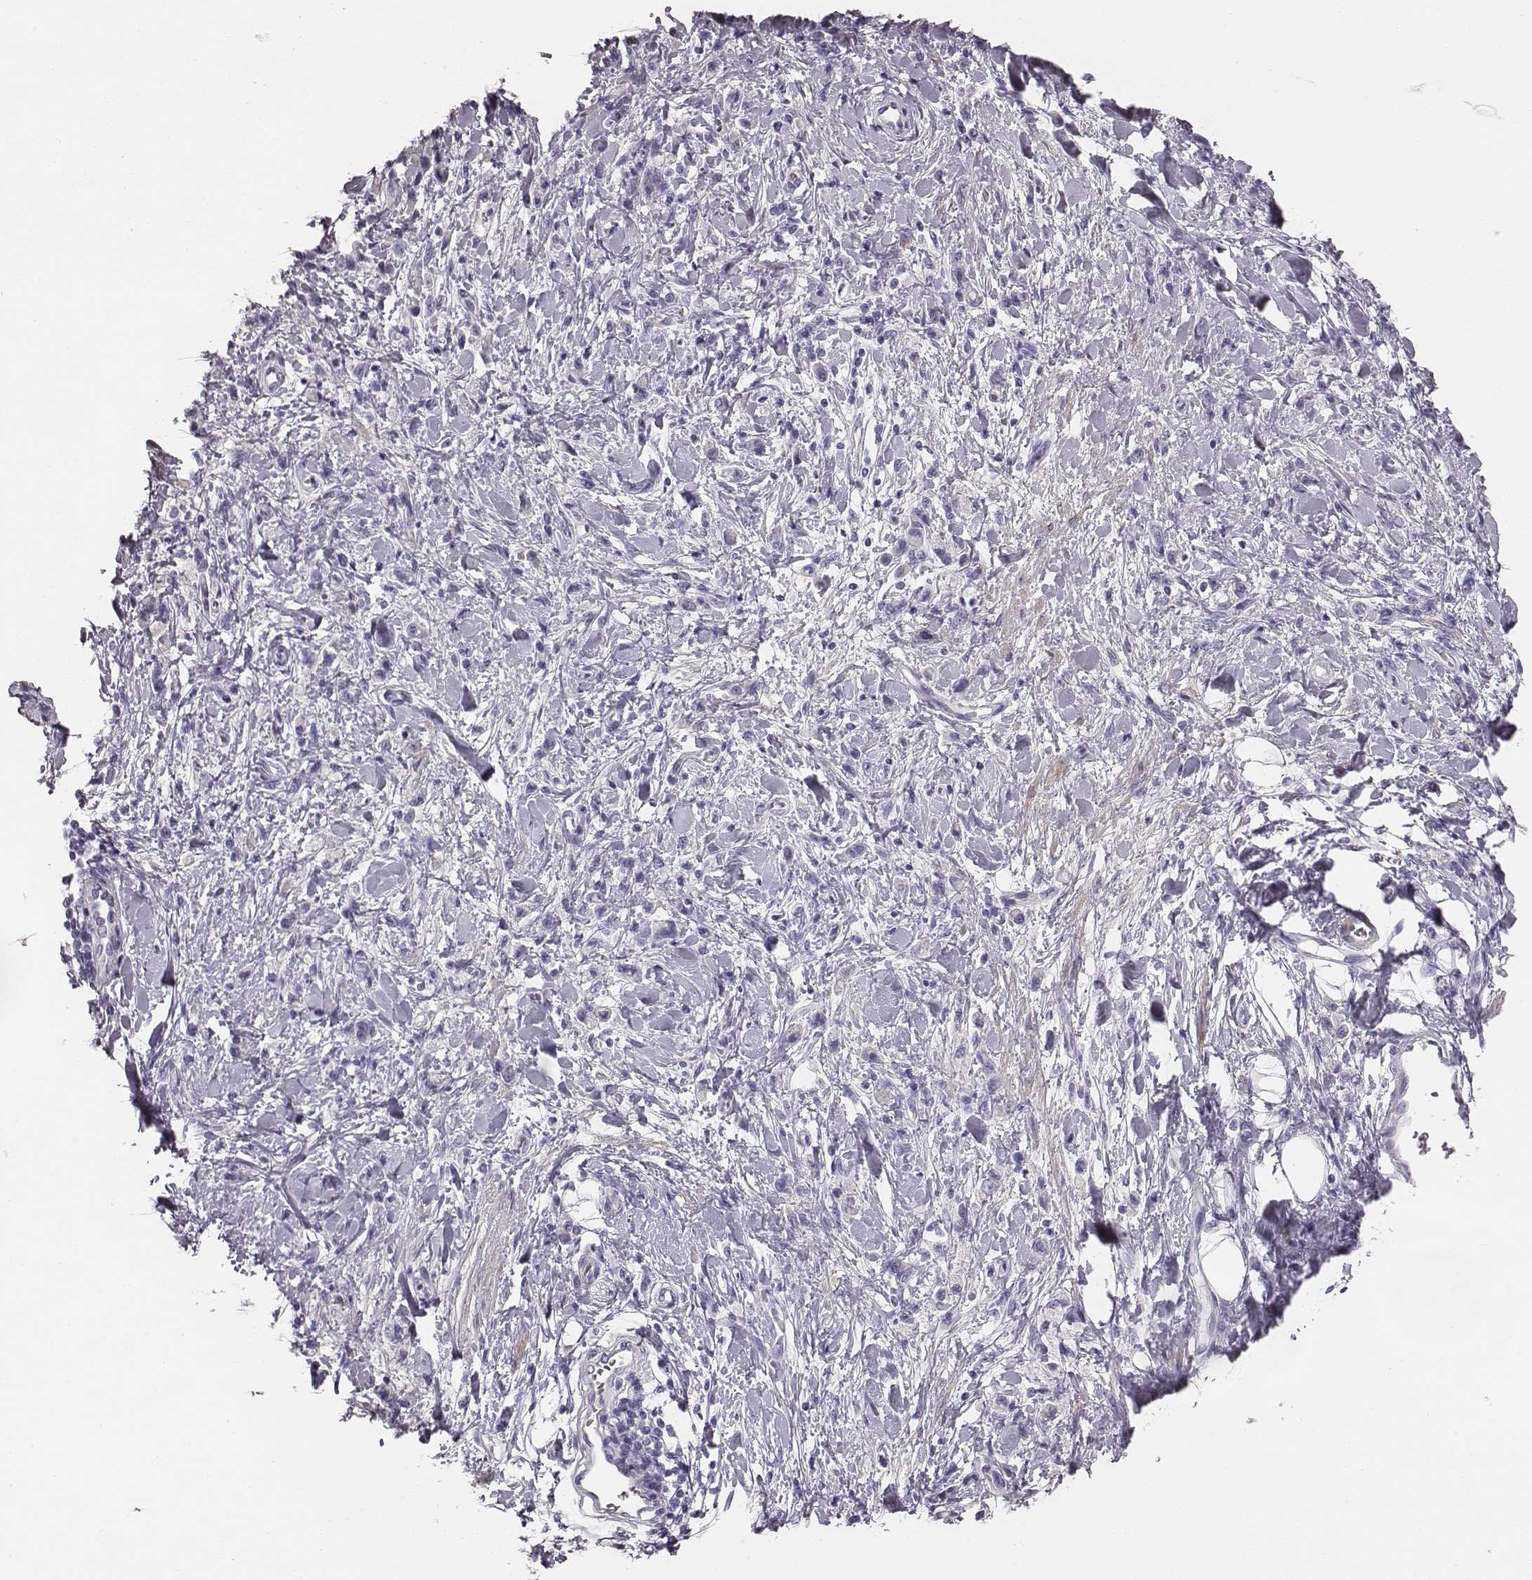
{"staining": {"intensity": "negative", "quantity": "none", "location": "none"}, "tissue": "stomach cancer", "cell_type": "Tumor cells", "image_type": "cancer", "snomed": [{"axis": "morphology", "description": "Adenocarcinoma, NOS"}, {"axis": "topography", "description": "Stomach"}], "caption": "Tumor cells show no significant positivity in adenocarcinoma (stomach).", "gene": "CRISP1", "patient": {"sex": "male", "age": 77}}